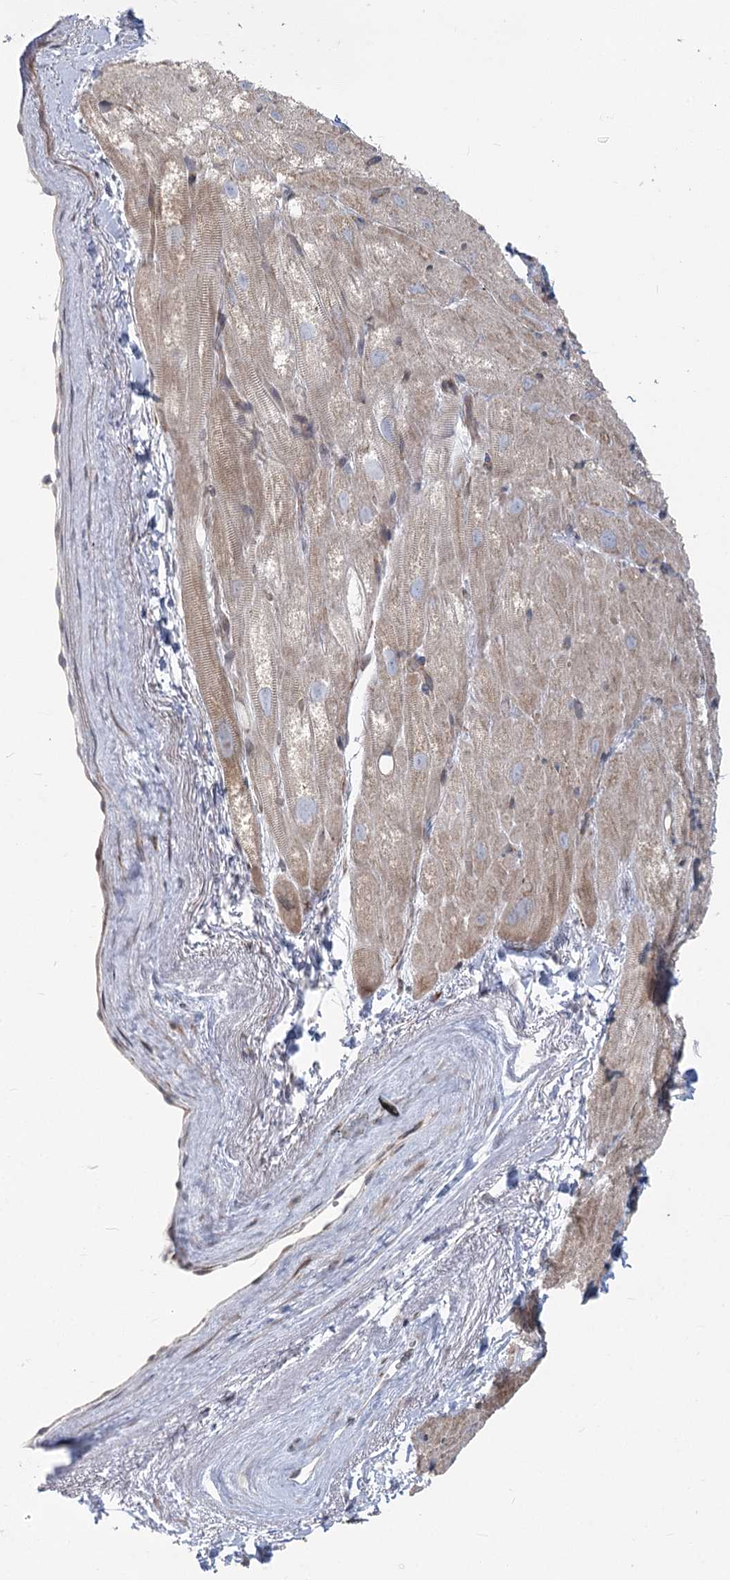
{"staining": {"intensity": "moderate", "quantity": "<25%", "location": "cytoplasmic/membranous"}, "tissue": "heart muscle", "cell_type": "Cardiomyocytes", "image_type": "normal", "snomed": [{"axis": "morphology", "description": "Normal tissue, NOS"}, {"axis": "topography", "description": "Heart"}], "caption": "DAB (3,3'-diaminobenzidine) immunohistochemical staining of normal heart muscle shows moderate cytoplasmic/membranous protein positivity in approximately <25% of cardiomyocytes. The staining is performed using DAB (3,3'-diaminobenzidine) brown chromogen to label protein expression. The nuclei are counter-stained blue using hematoxylin.", "gene": "ABITRAM", "patient": {"sex": "male", "age": 50}}